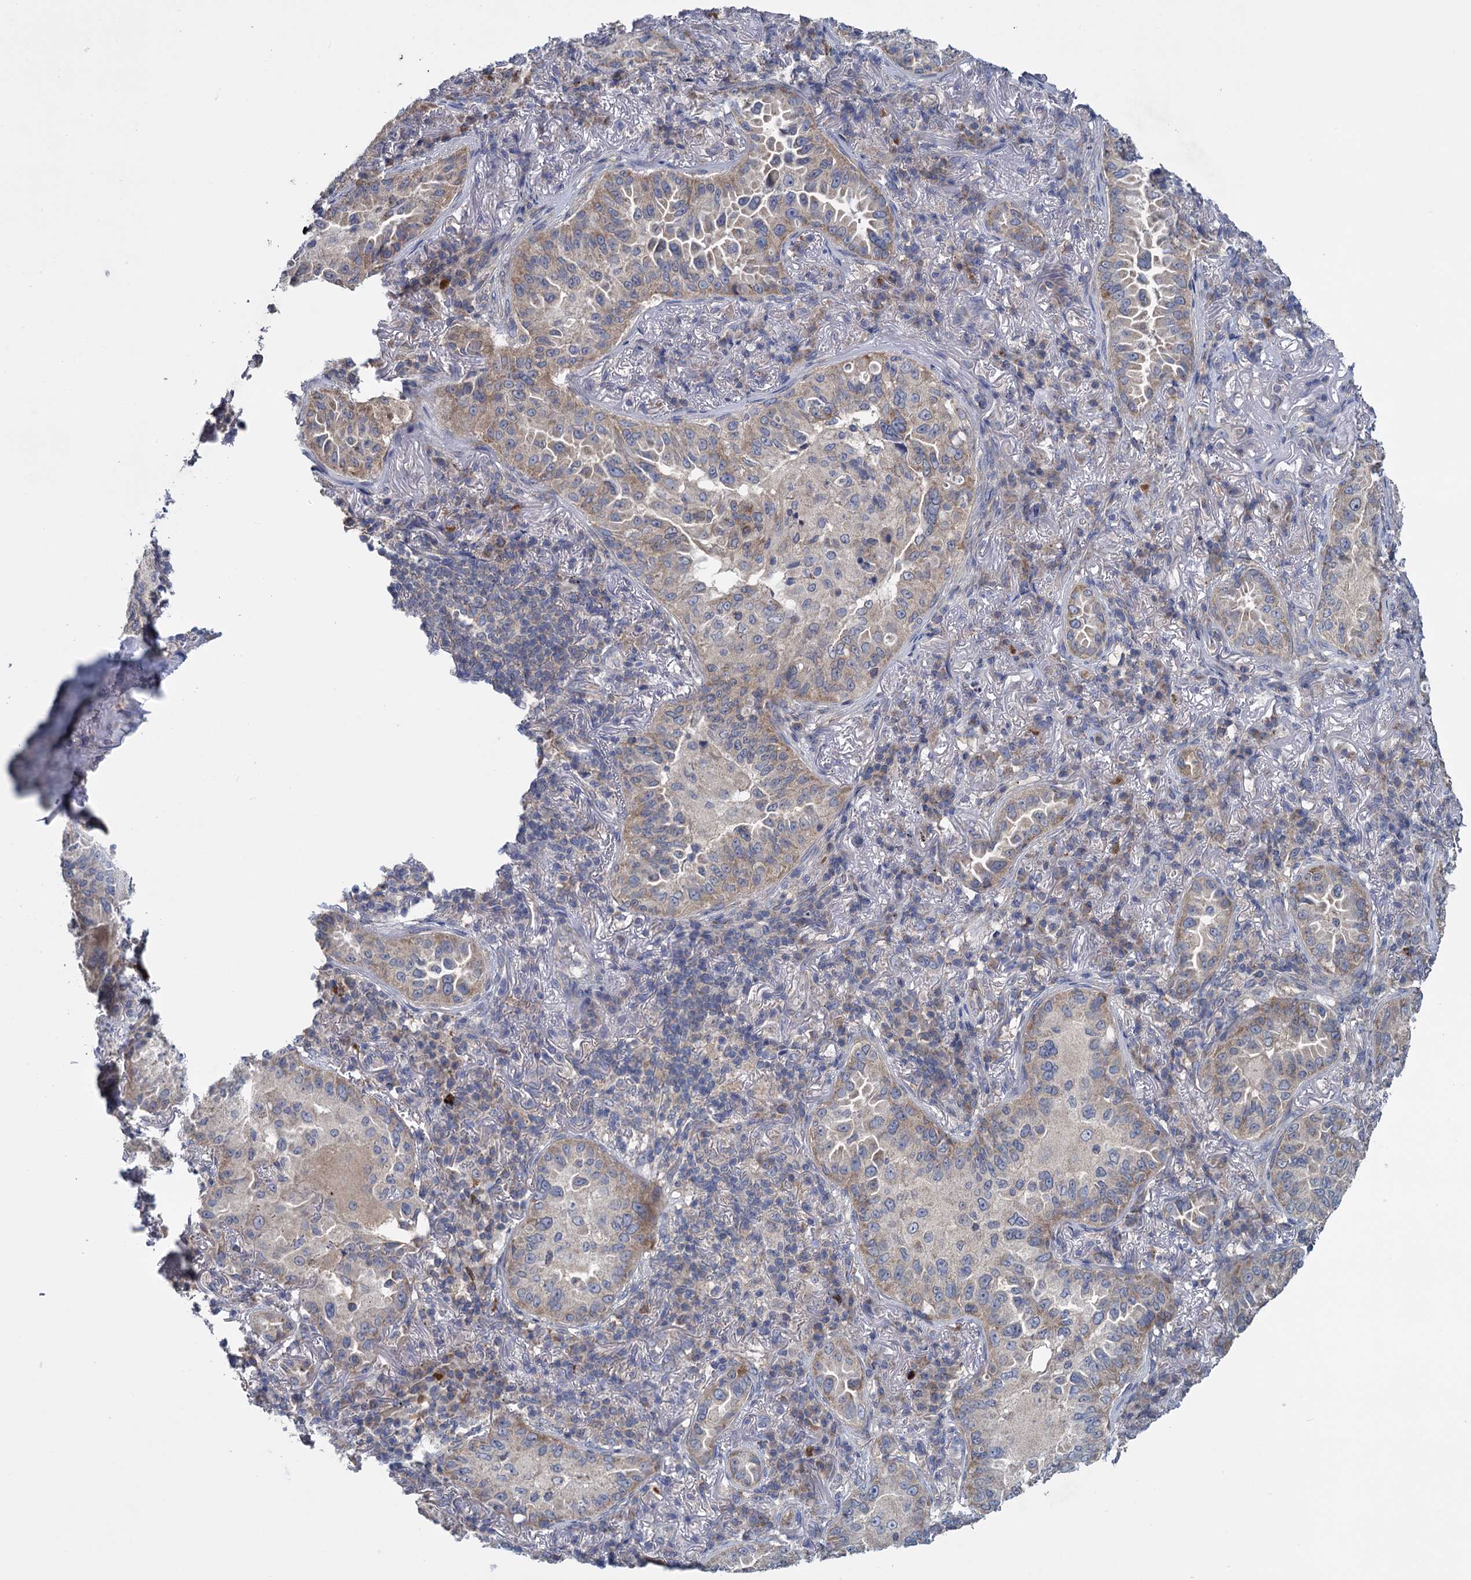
{"staining": {"intensity": "moderate", "quantity": "25%-75%", "location": "cytoplasmic/membranous"}, "tissue": "lung cancer", "cell_type": "Tumor cells", "image_type": "cancer", "snomed": [{"axis": "morphology", "description": "Adenocarcinoma, NOS"}, {"axis": "topography", "description": "Lung"}], "caption": "Lung cancer (adenocarcinoma) tissue exhibits moderate cytoplasmic/membranous expression in approximately 25%-75% of tumor cells, visualized by immunohistochemistry.", "gene": "GSTM2", "patient": {"sex": "female", "age": 69}}